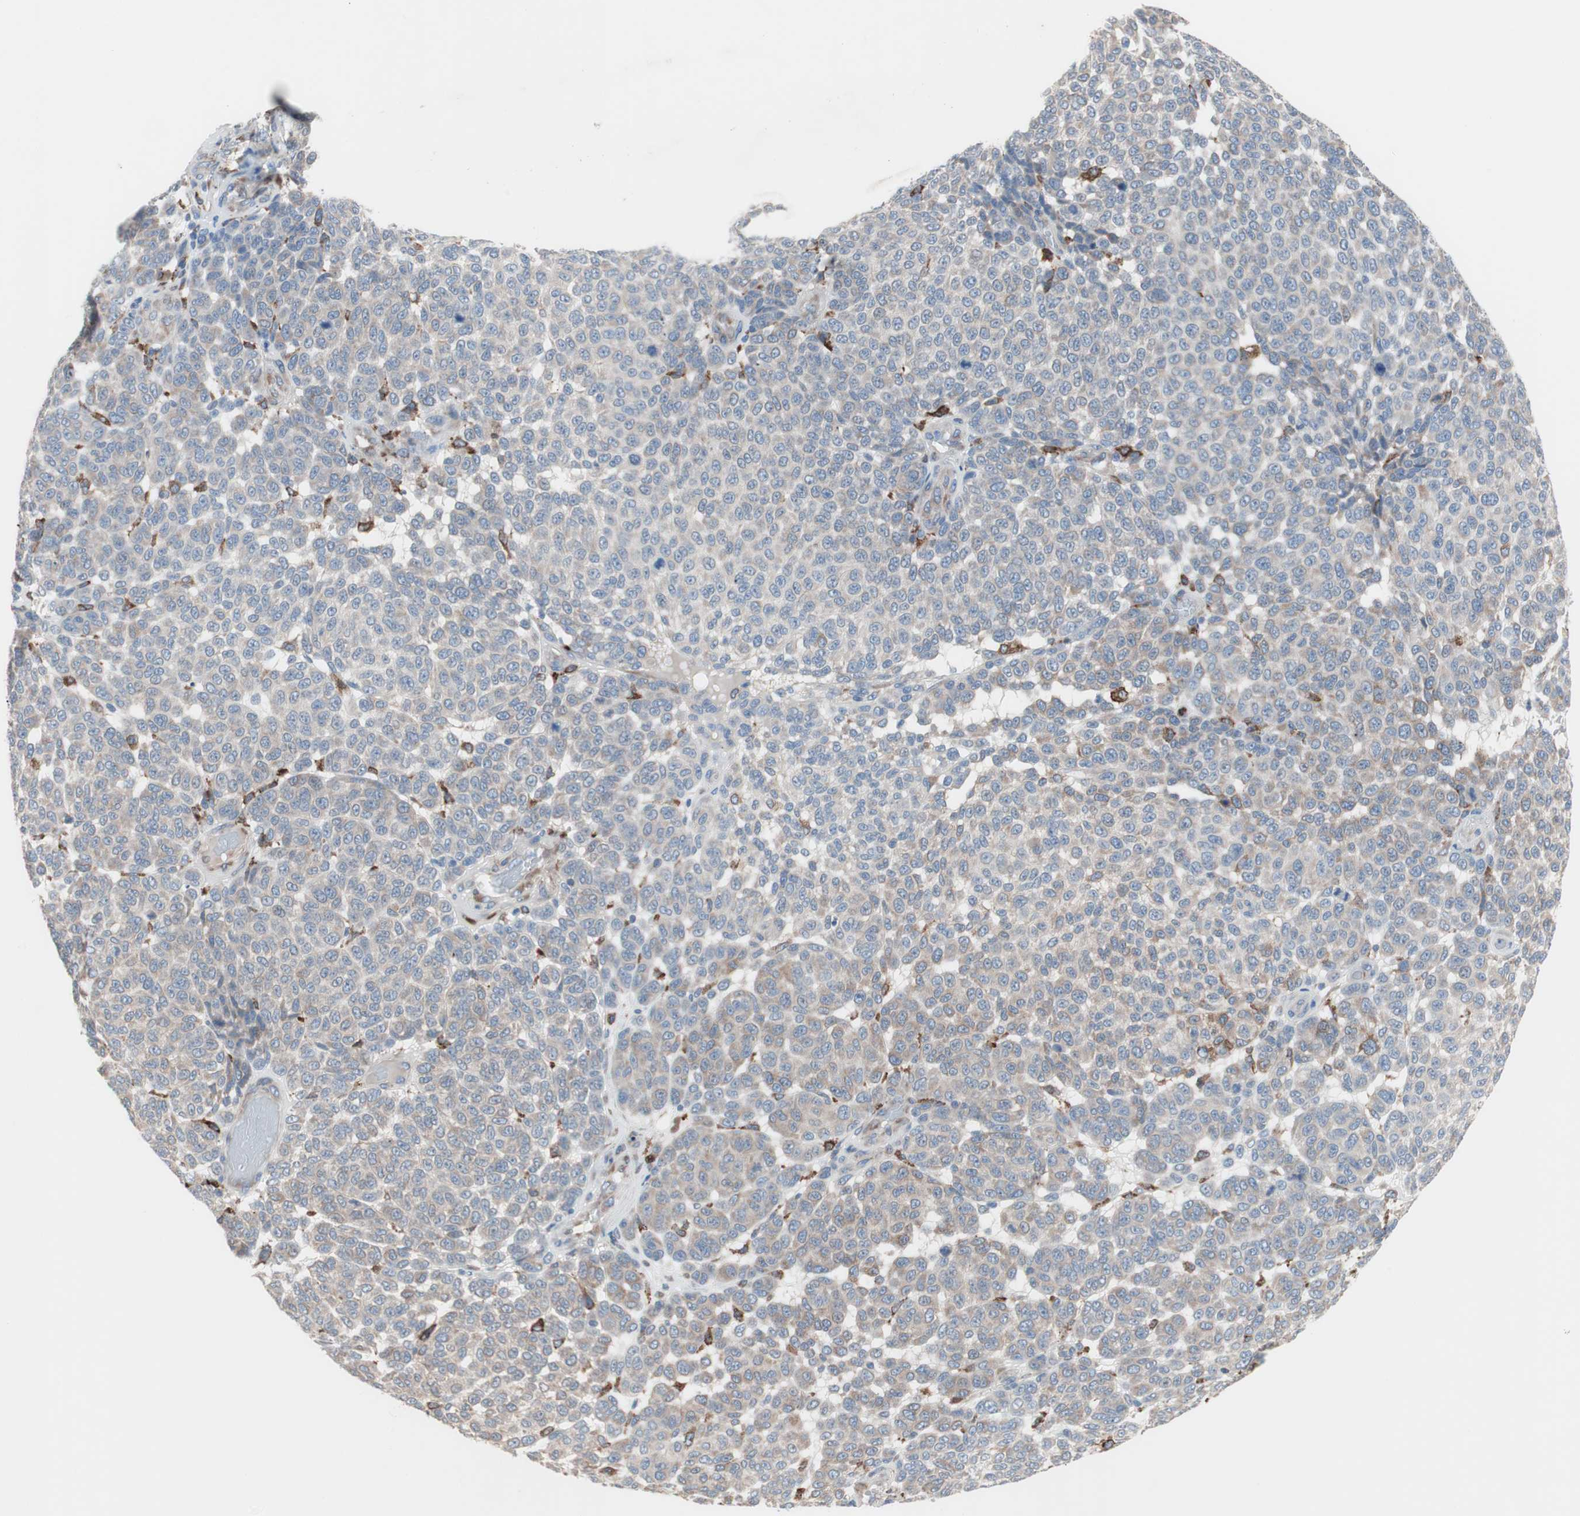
{"staining": {"intensity": "weak", "quantity": "<25%", "location": "cytoplasmic/membranous"}, "tissue": "melanoma", "cell_type": "Tumor cells", "image_type": "cancer", "snomed": [{"axis": "morphology", "description": "Malignant melanoma, NOS"}, {"axis": "topography", "description": "Skin"}], "caption": "Malignant melanoma was stained to show a protein in brown. There is no significant positivity in tumor cells.", "gene": "SLC27A4", "patient": {"sex": "male", "age": 59}}